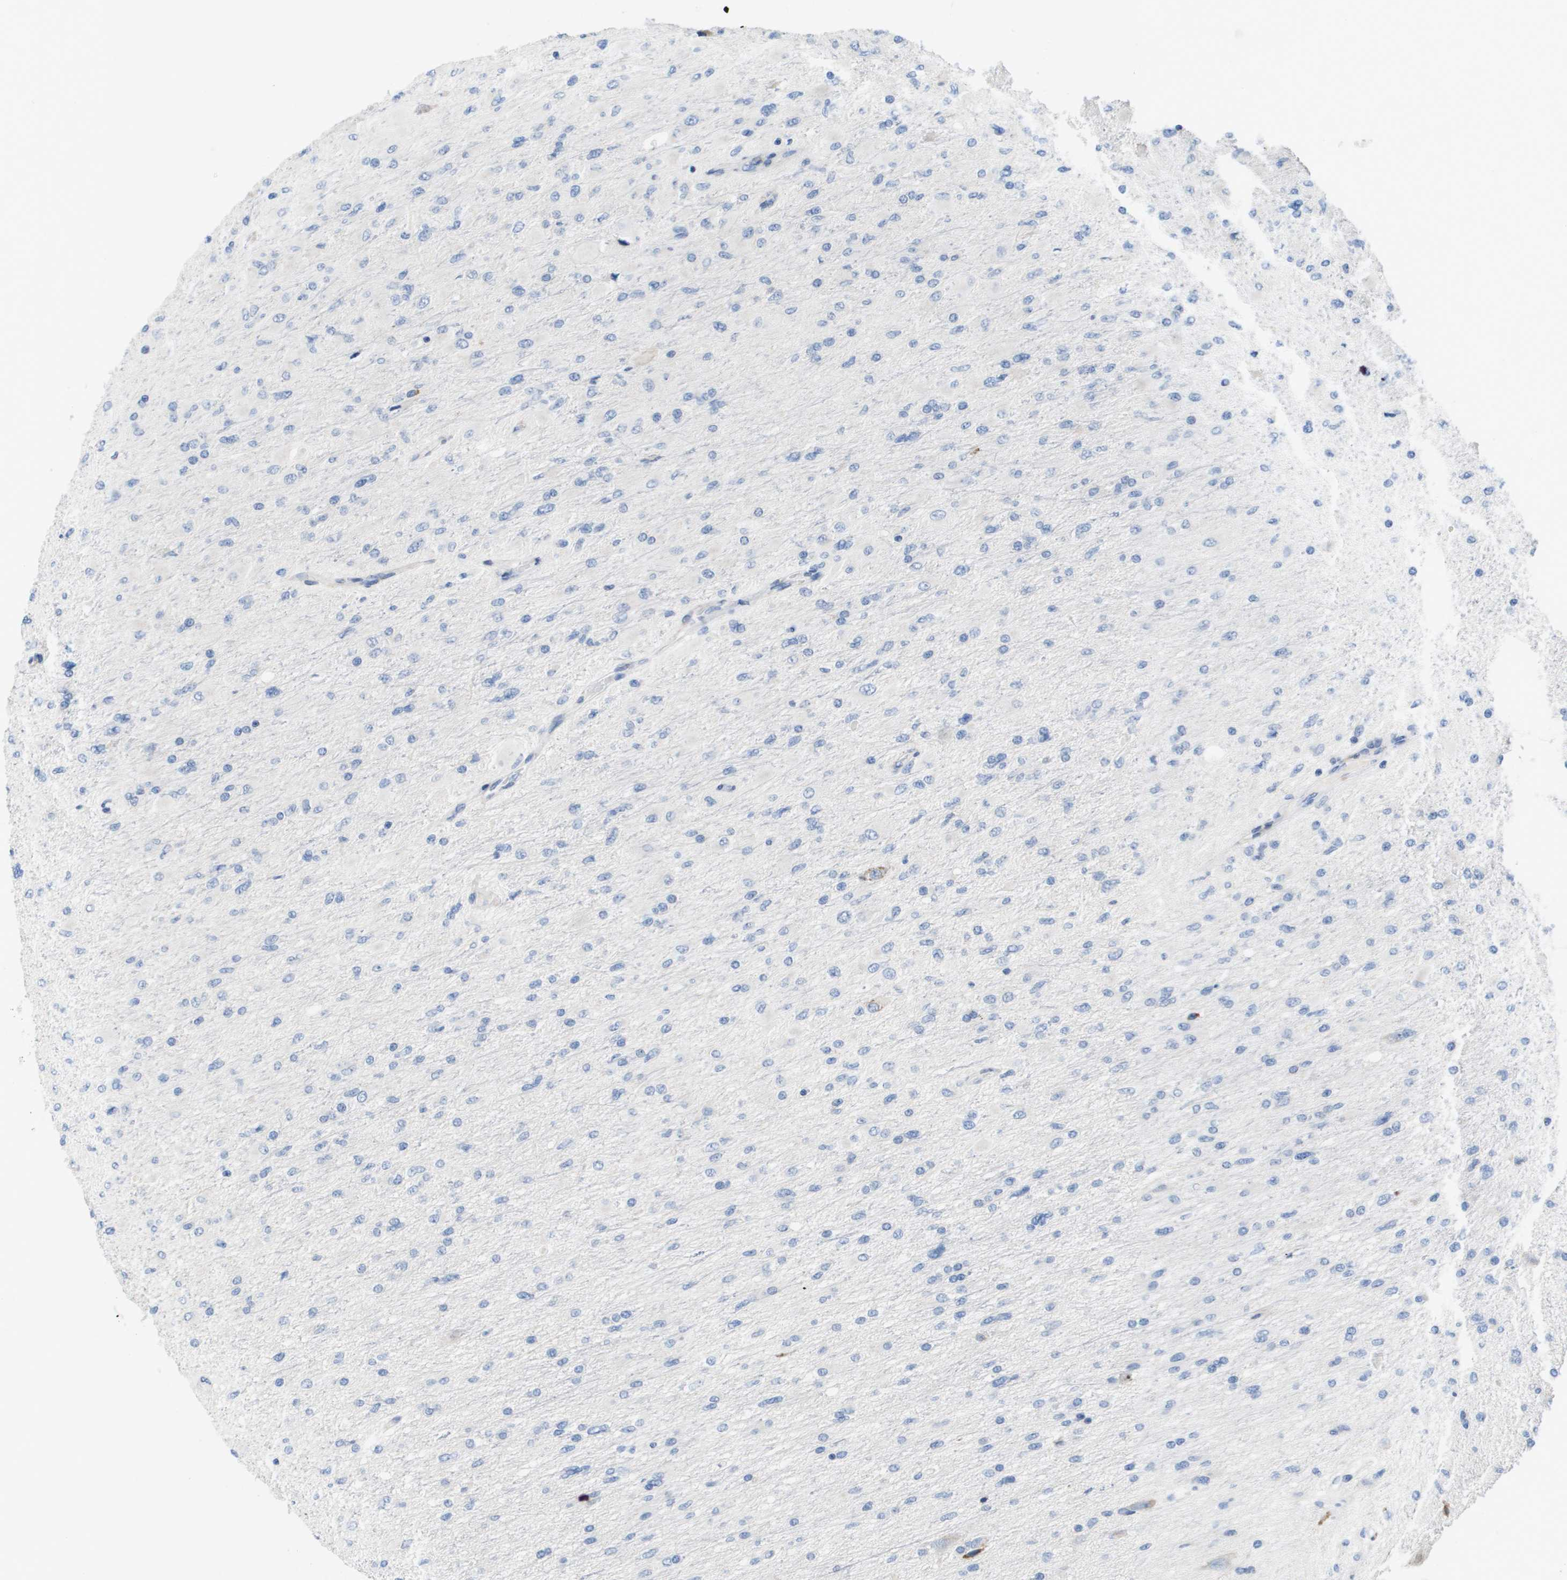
{"staining": {"intensity": "negative", "quantity": "none", "location": "none"}, "tissue": "glioma", "cell_type": "Tumor cells", "image_type": "cancer", "snomed": [{"axis": "morphology", "description": "Glioma, malignant, High grade"}, {"axis": "topography", "description": "Cerebral cortex"}], "caption": "An IHC image of glioma is shown. There is no staining in tumor cells of glioma.", "gene": "CD3G", "patient": {"sex": "female", "age": 36}}